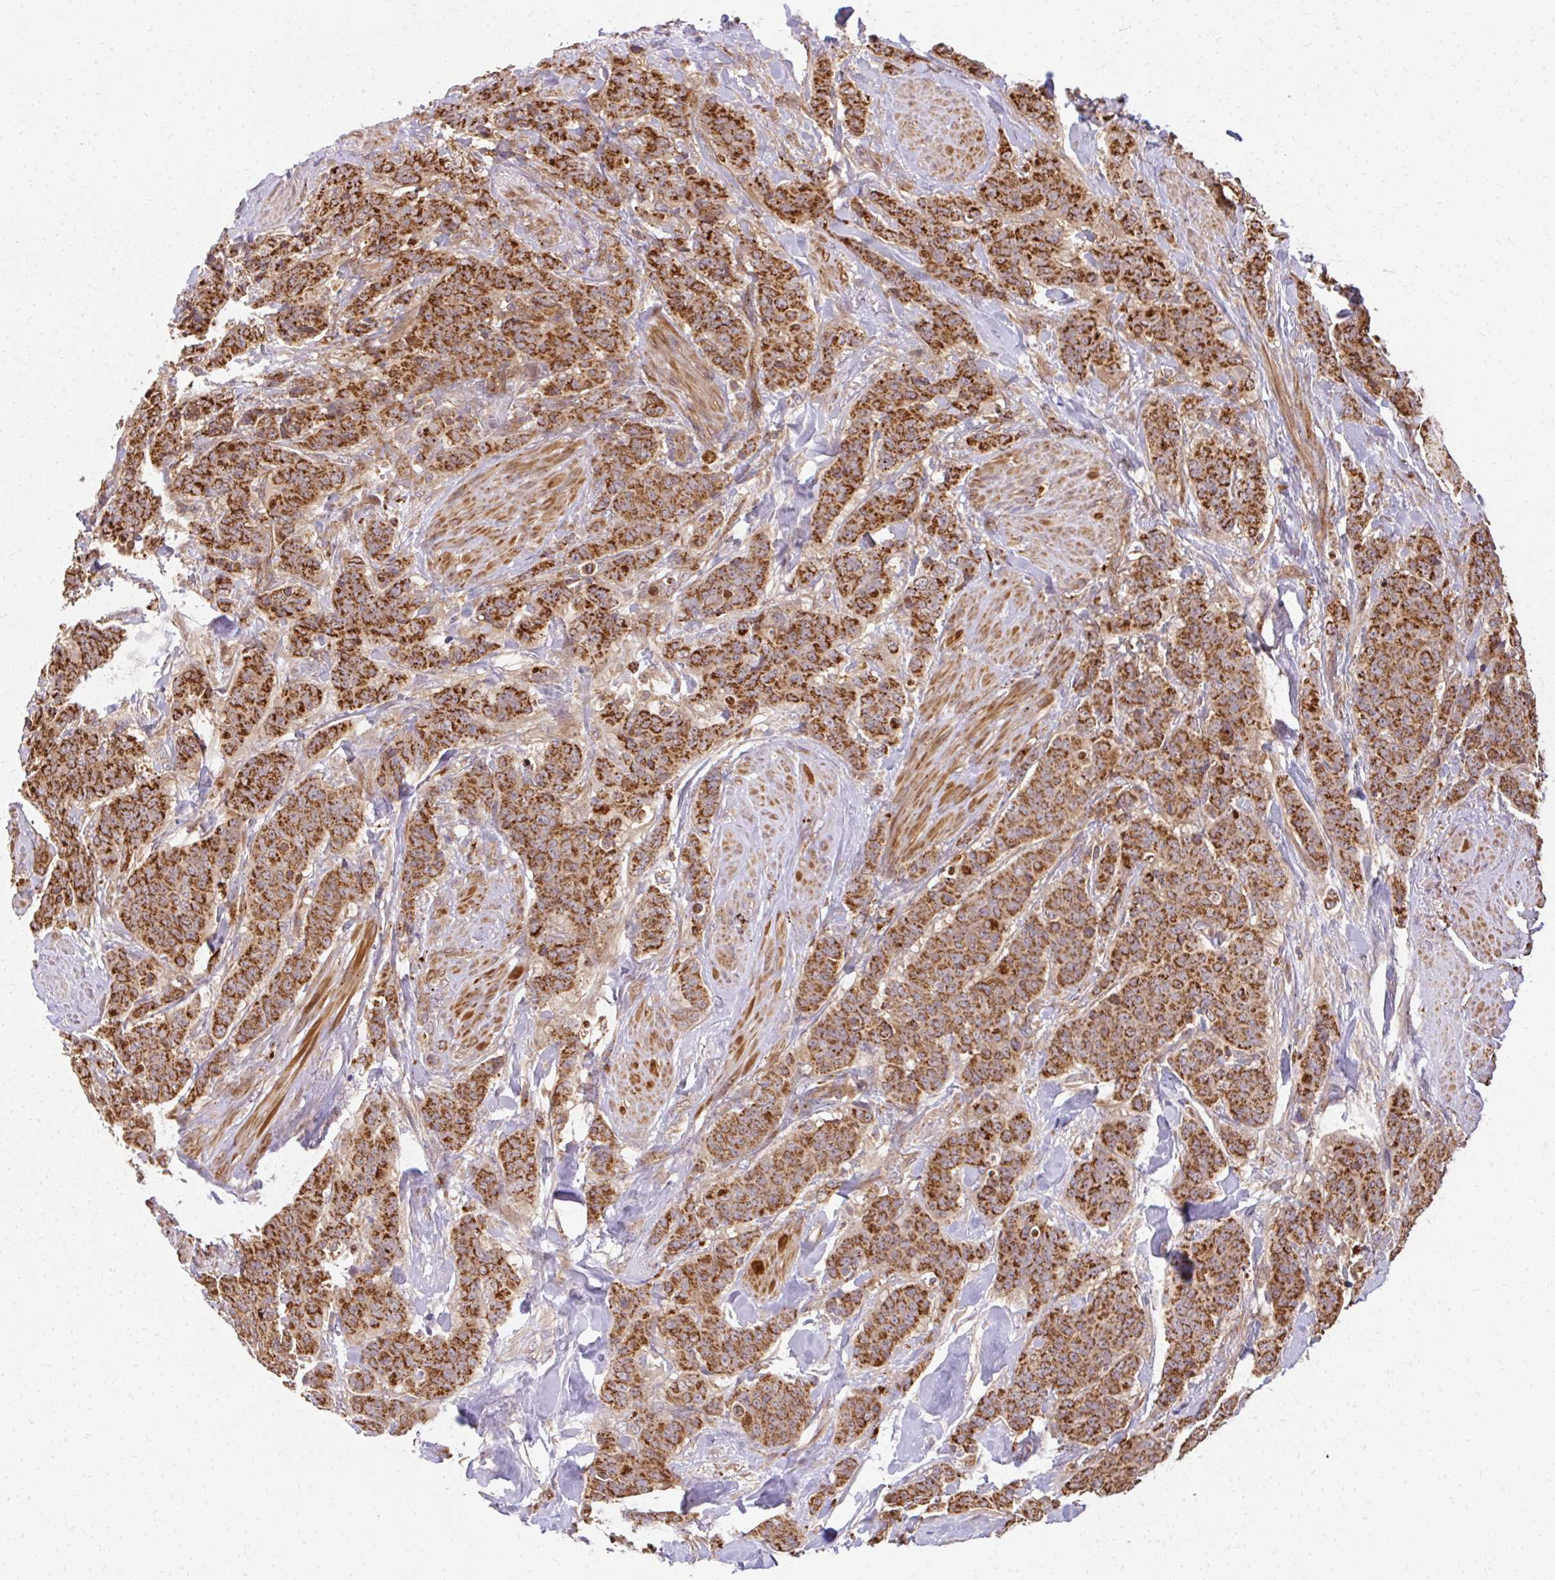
{"staining": {"intensity": "strong", "quantity": ">75%", "location": "cytoplasmic/membranous"}, "tissue": "breast cancer", "cell_type": "Tumor cells", "image_type": "cancer", "snomed": [{"axis": "morphology", "description": "Duct carcinoma"}, {"axis": "topography", "description": "Breast"}], "caption": "A high amount of strong cytoplasmic/membranous positivity is identified in approximately >75% of tumor cells in breast cancer tissue.", "gene": "GNS", "patient": {"sex": "female", "age": 40}}